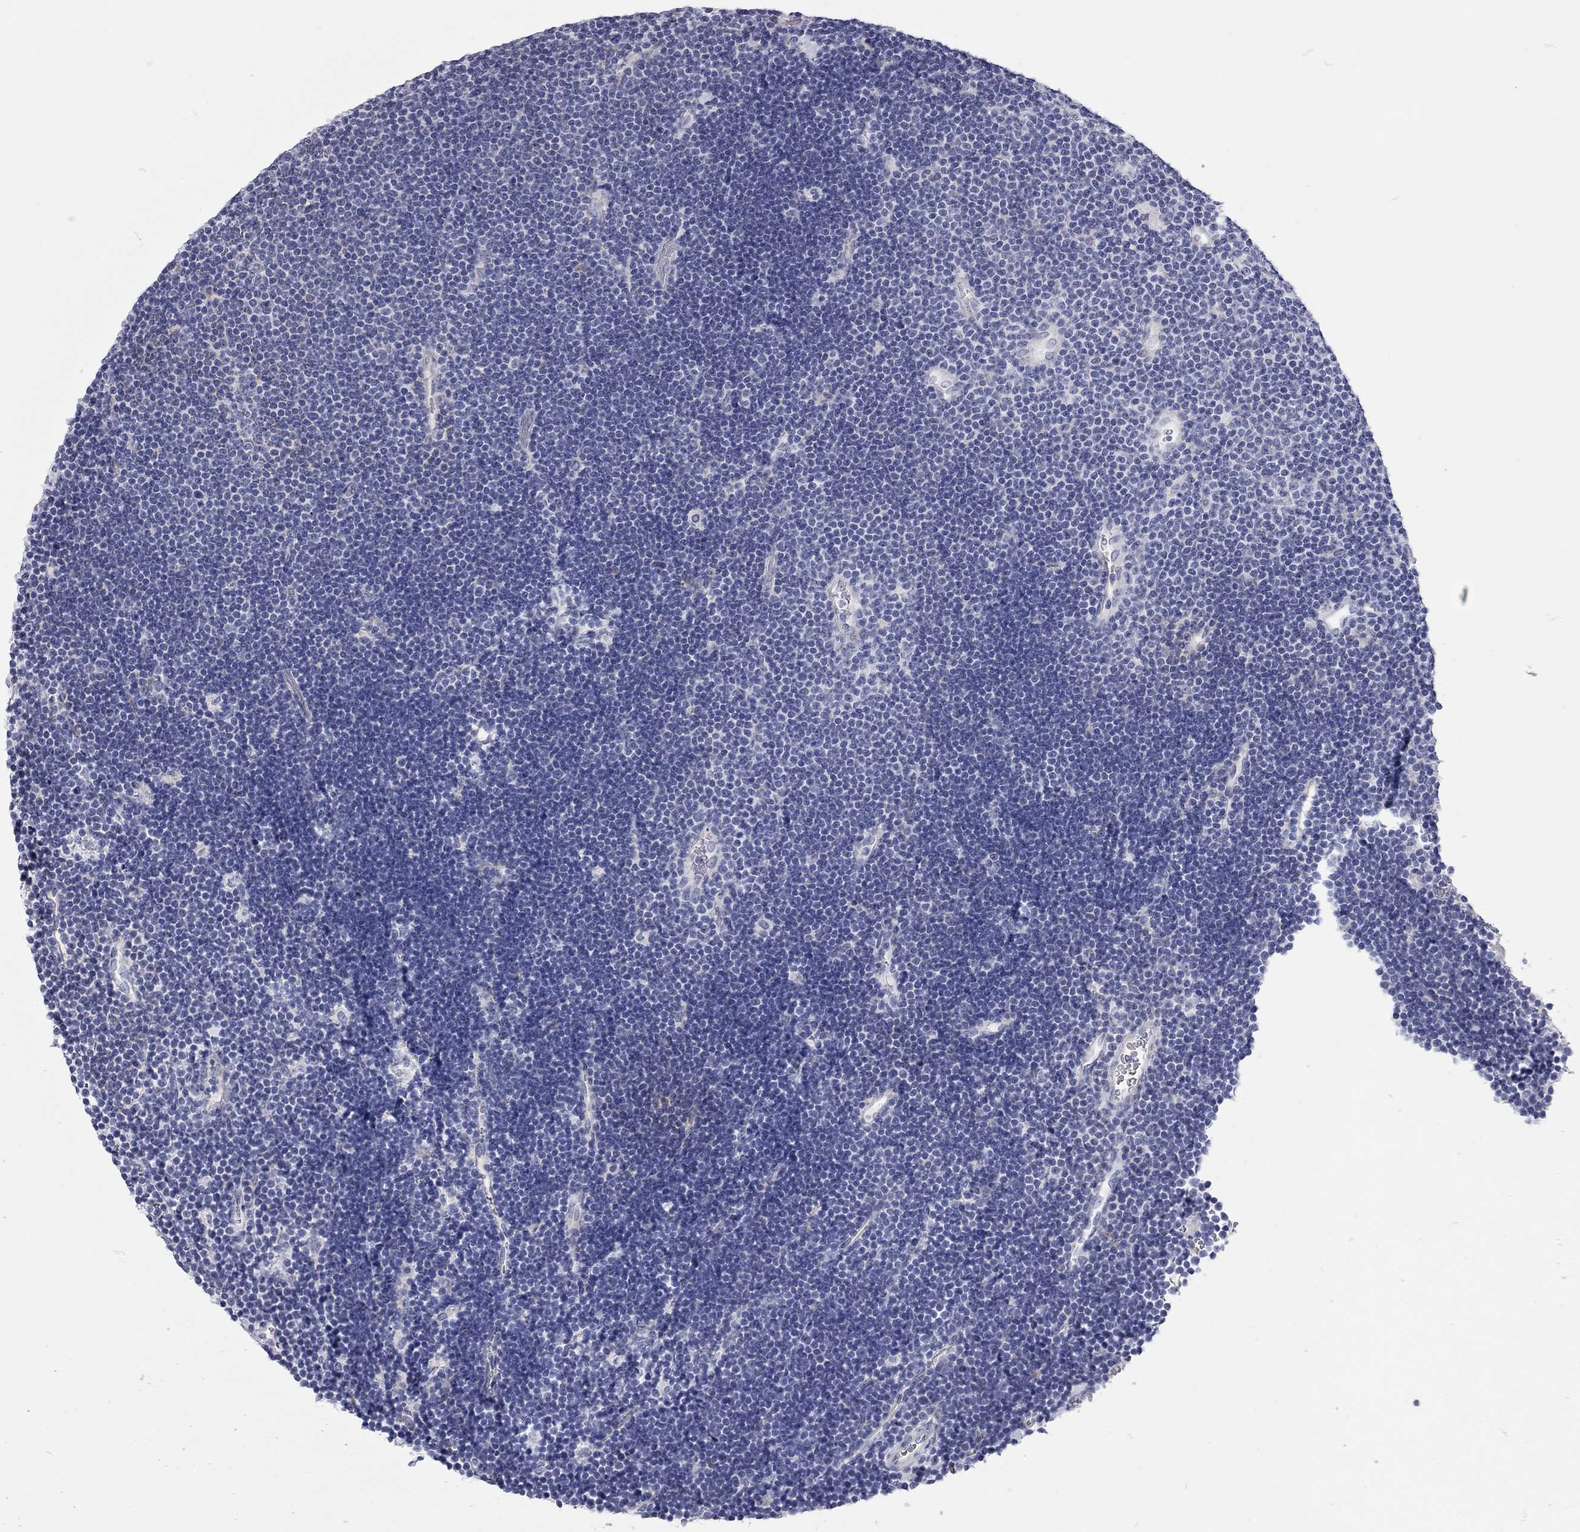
{"staining": {"intensity": "negative", "quantity": "none", "location": "none"}, "tissue": "lymphoma", "cell_type": "Tumor cells", "image_type": "cancer", "snomed": [{"axis": "morphology", "description": "Malignant lymphoma, non-Hodgkin's type, Low grade"}, {"axis": "topography", "description": "Brain"}], "caption": "IHC image of neoplastic tissue: human lymphoma stained with DAB (3,3'-diaminobenzidine) demonstrates no significant protein positivity in tumor cells. (Stains: DAB (3,3'-diaminobenzidine) immunohistochemistry with hematoxylin counter stain, Microscopy: brightfield microscopy at high magnification).", "gene": "XAGE2", "patient": {"sex": "female", "age": 66}}